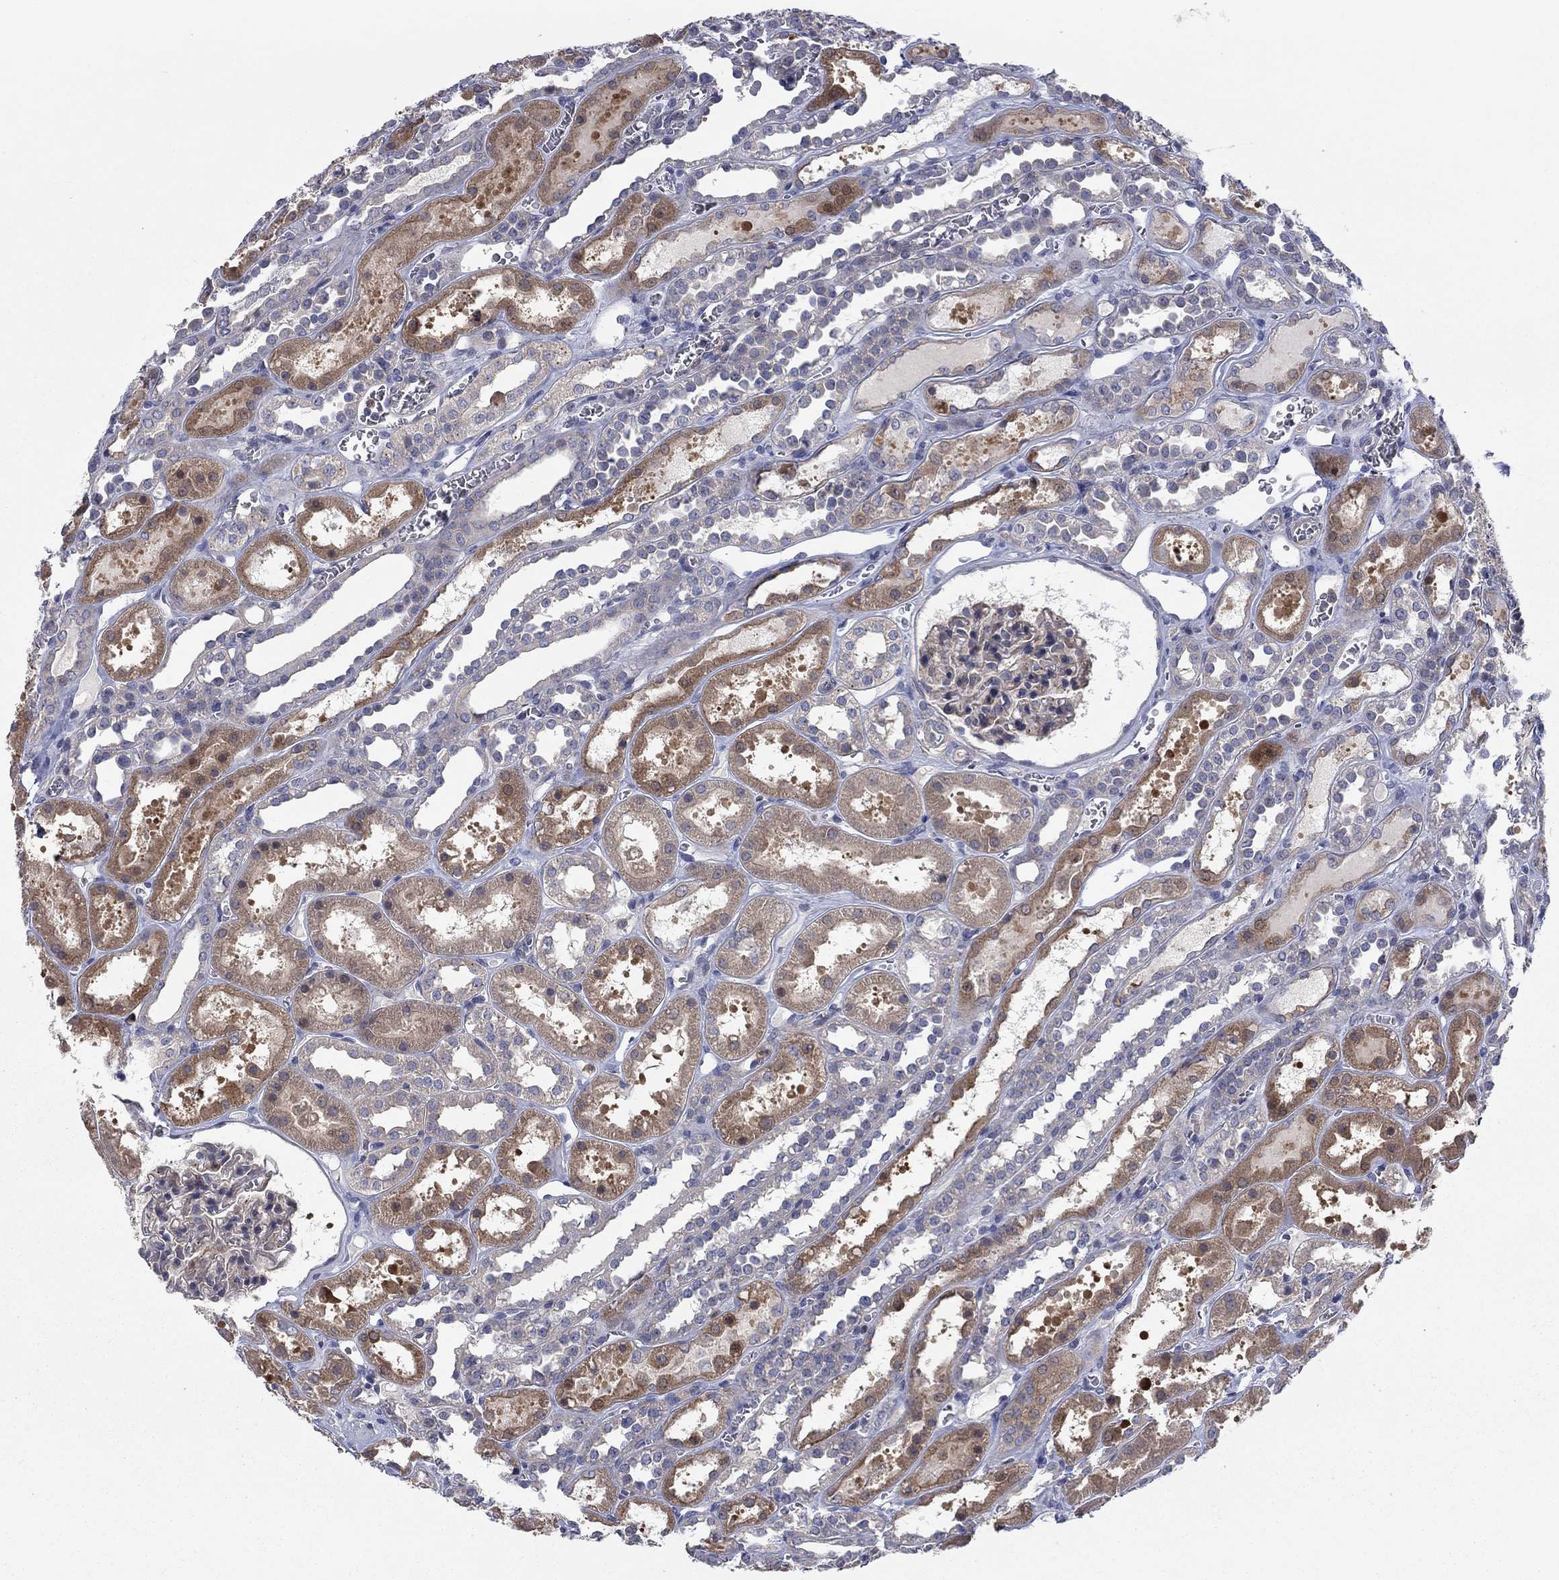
{"staining": {"intensity": "negative", "quantity": "none", "location": "none"}, "tissue": "kidney", "cell_type": "Cells in glomeruli", "image_type": "normal", "snomed": [{"axis": "morphology", "description": "Normal tissue, NOS"}, {"axis": "topography", "description": "Kidney"}], "caption": "DAB immunohistochemical staining of unremarkable human kidney displays no significant expression in cells in glomeruli.", "gene": "KIF15", "patient": {"sex": "female", "age": 41}}